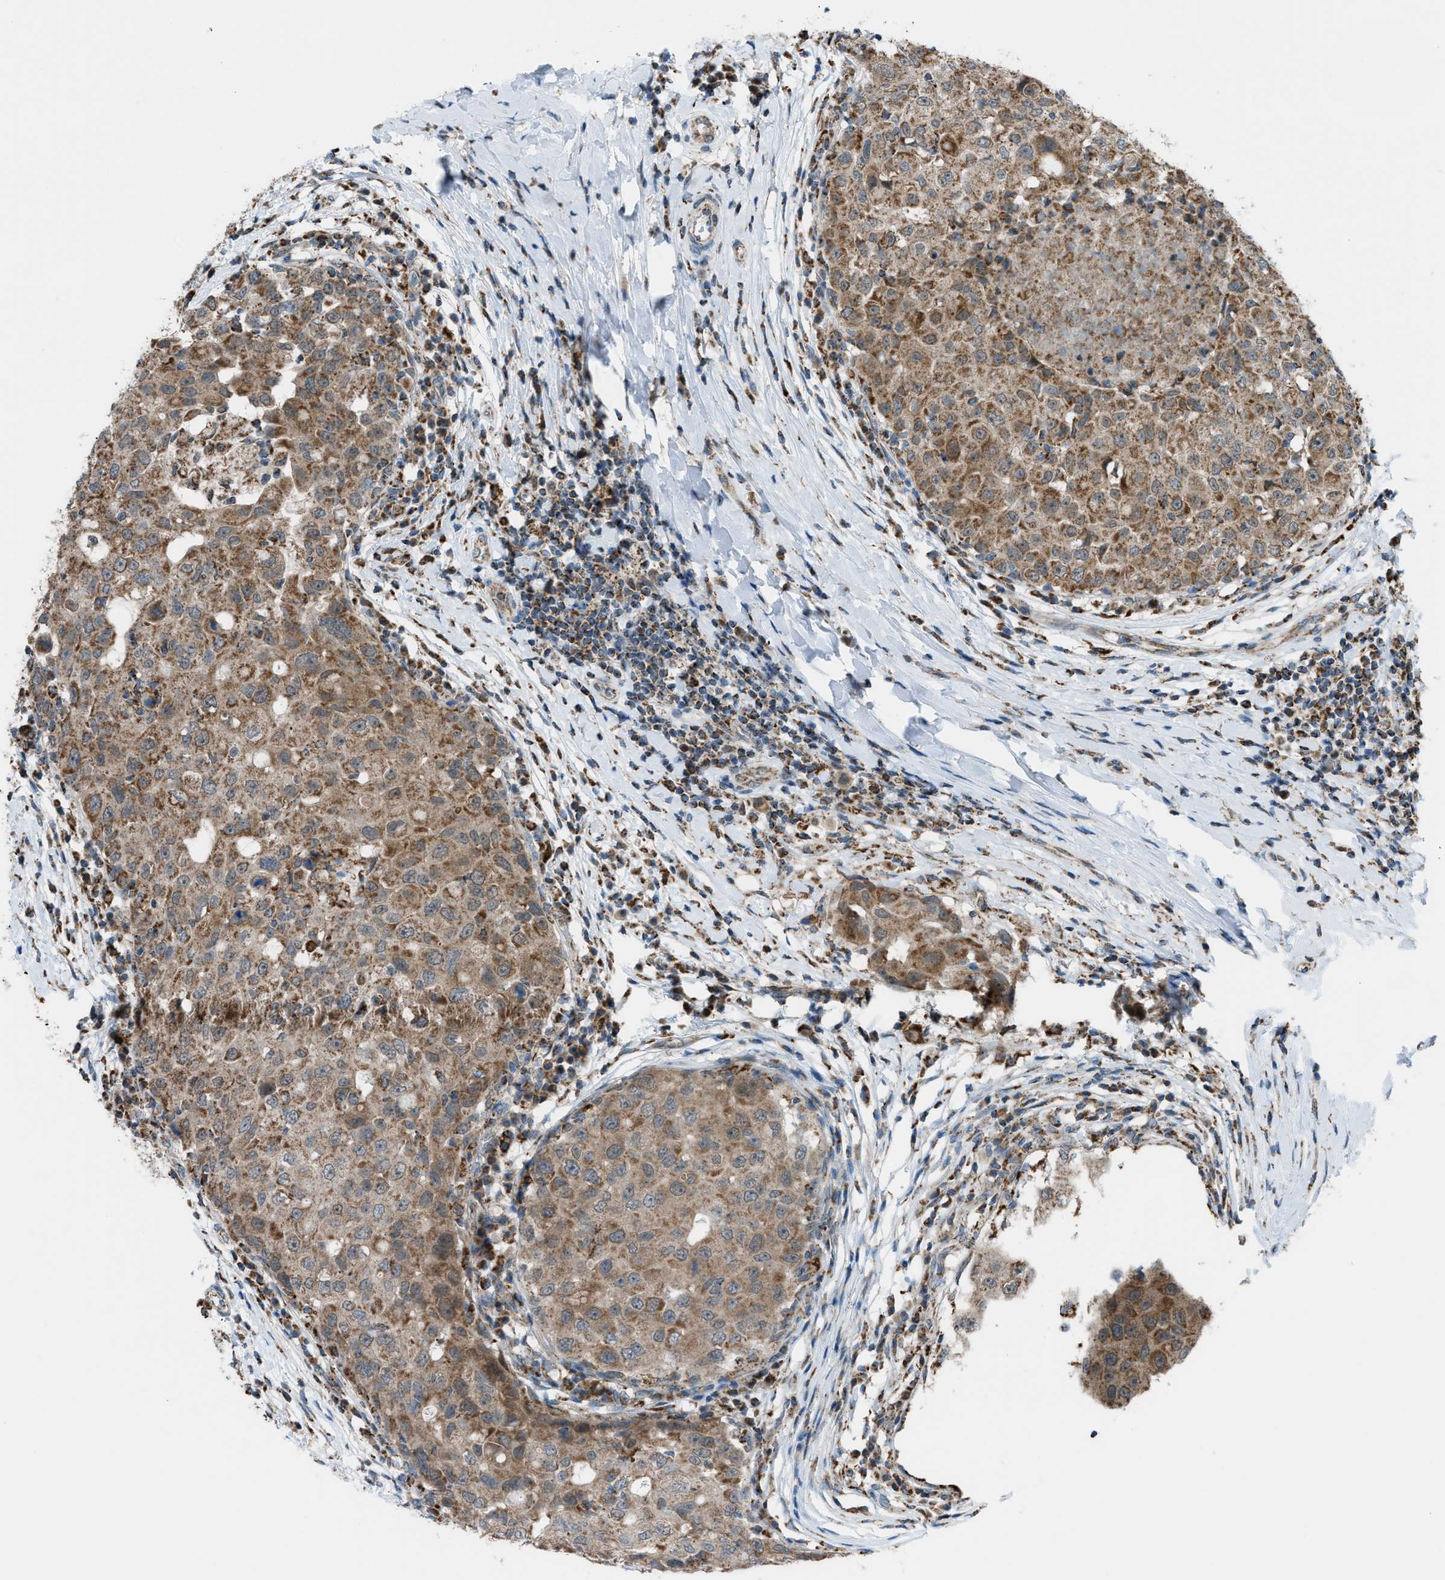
{"staining": {"intensity": "moderate", "quantity": ">75%", "location": "cytoplasmic/membranous"}, "tissue": "breast cancer", "cell_type": "Tumor cells", "image_type": "cancer", "snomed": [{"axis": "morphology", "description": "Duct carcinoma"}, {"axis": "topography", "description": "Breast"}], "caption": "Immunohistochemistry (DAB) staining of human breast intraductal carcinoma shows moderate cytoplasmic/membranous protein positivity in about >75% of tumor cells.", "gene": "SRM", "patient": {"sex": "female", "age": 27}}